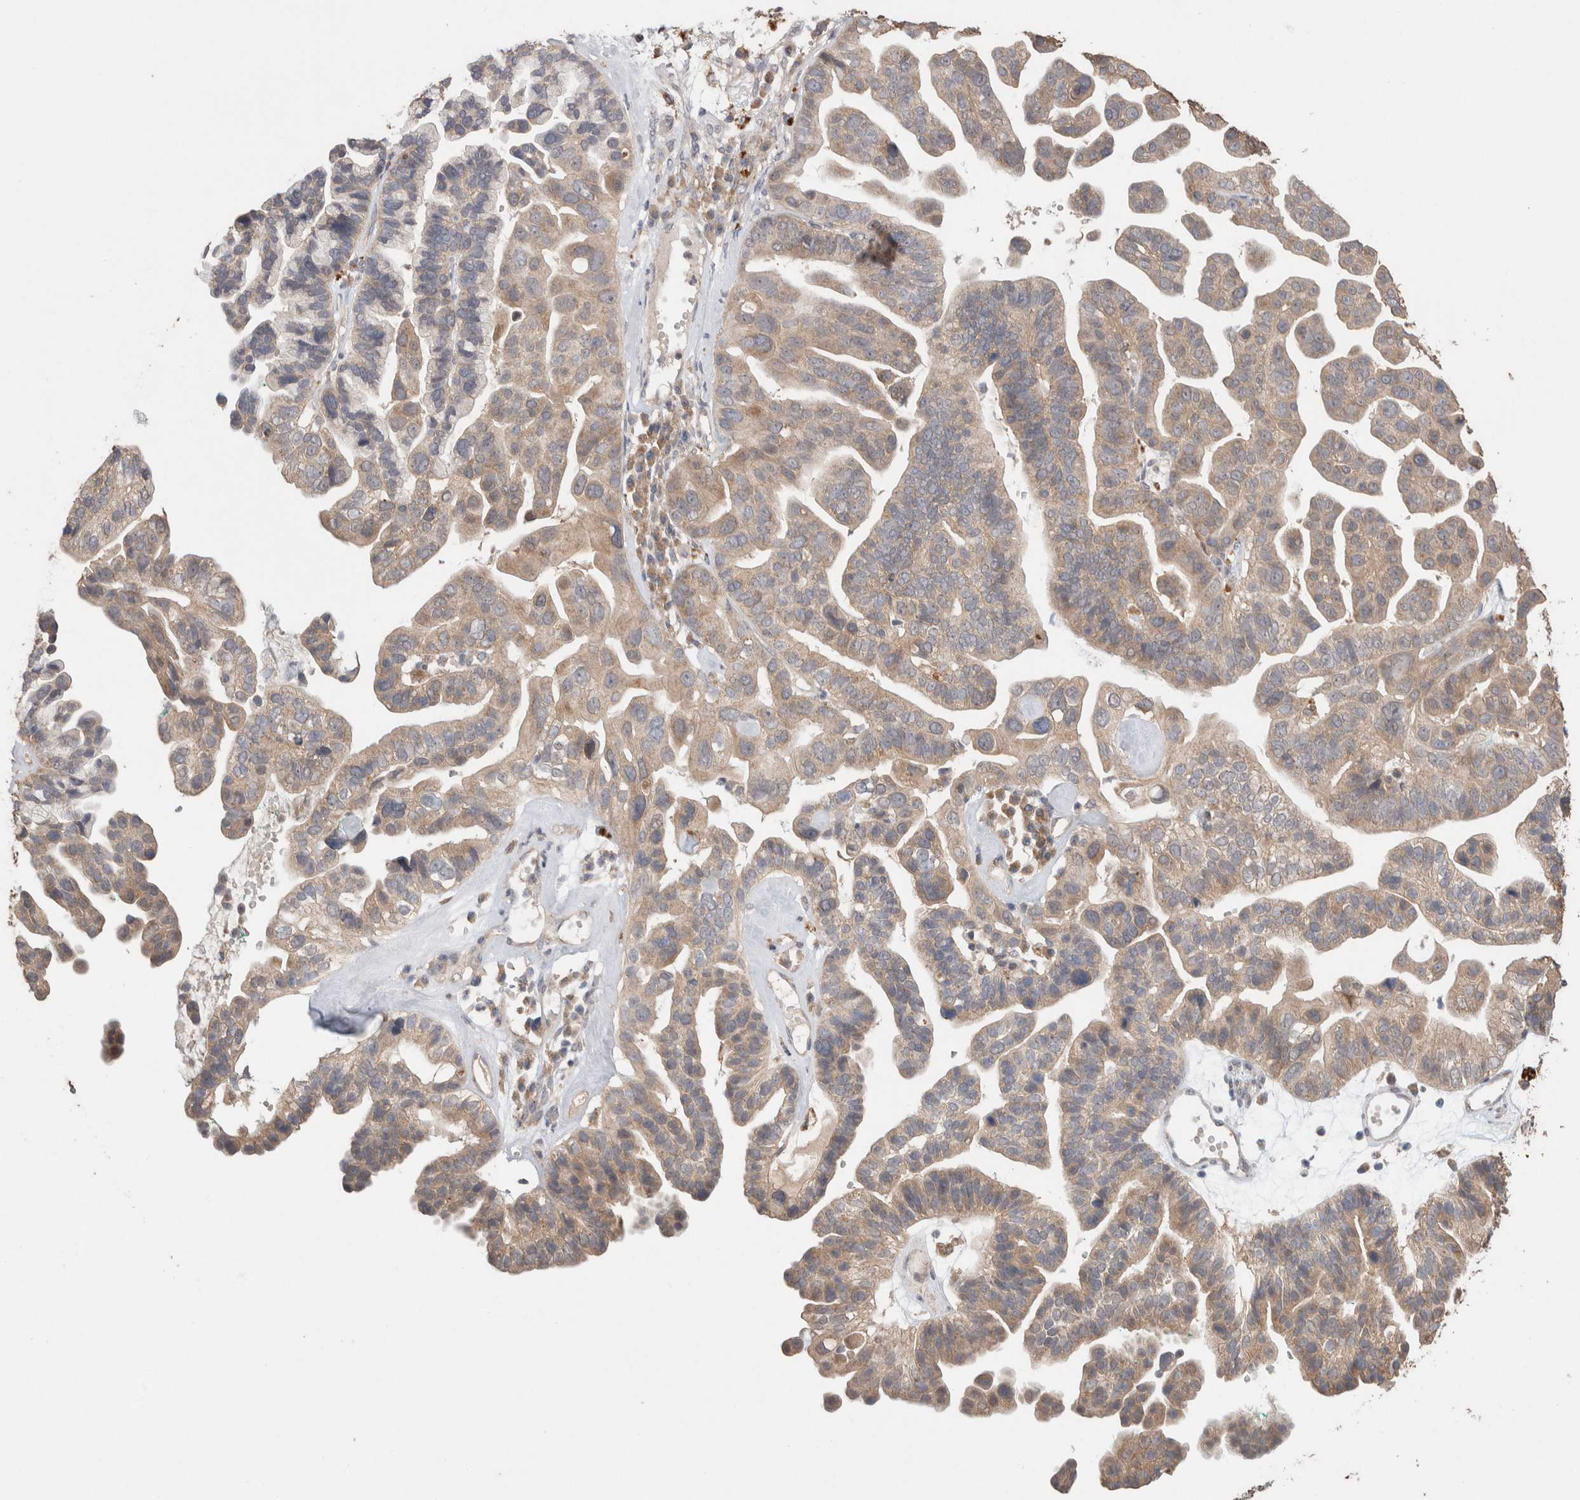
{"staining": {"intensity": "weak", "quantity": ">75%", "location": "cytoplasmic/membranous"}, "tissue": "ovarian cancer", "cell_type": "Tumor cells", "image_type": "cancer", "snomed": [{"axis": "morphology", "description": "Cystadenocarcinoma, serous, NOS"}, {"axis": "topography", "description": "Ovary"}], "caption": "Protein expression analysis of human serous cystadenocarcinoma (ovarian) reveals weak cytoplasmic/membranous positivity in about >75% of tumor cells.", "gene": "KCNJ5", "patient": {"sex": "female", "age": 56}}